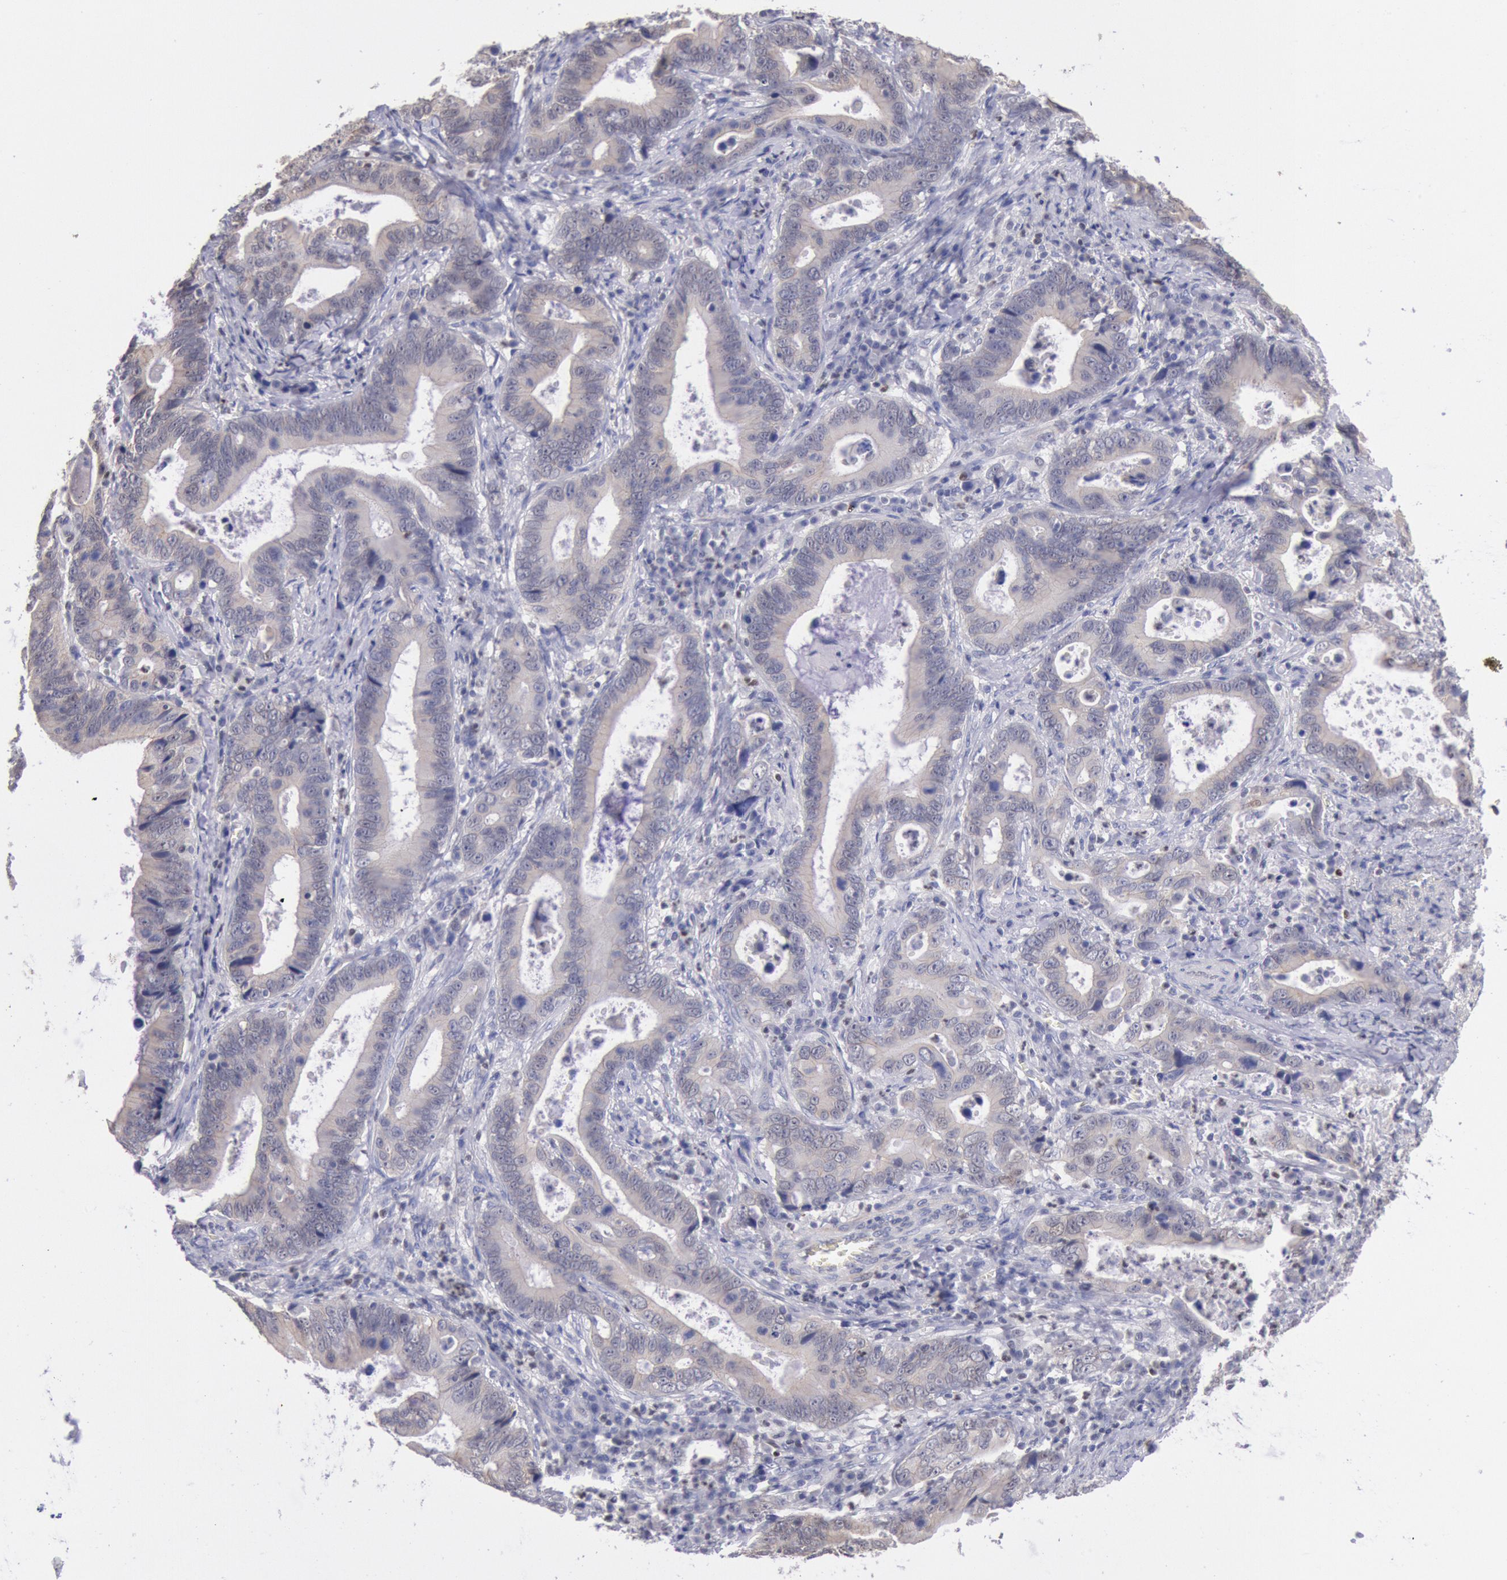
{"staining": {"intensity": "negative", "quantity": "none", "location": "none"}, "tissue": "stomach cancer", "cell_type": "Tumor cells", "image_type": "cancer", "snomed": [{"axis": "morphology", "description": "Adenocarcinoma, NOS"}, {"axis": "topography", "description": "Stomach, upper"}], "caption": "Immunohistochemistry histopathology image of neoplastic tissue: adenocarcinoma (stomach) stained with DAB (3,3'-diaminobenzidine) shows no significant protein staining in tumor cells.", "gene": "RPS6KA5", "patient": {"sex": "male", "age": 63}}